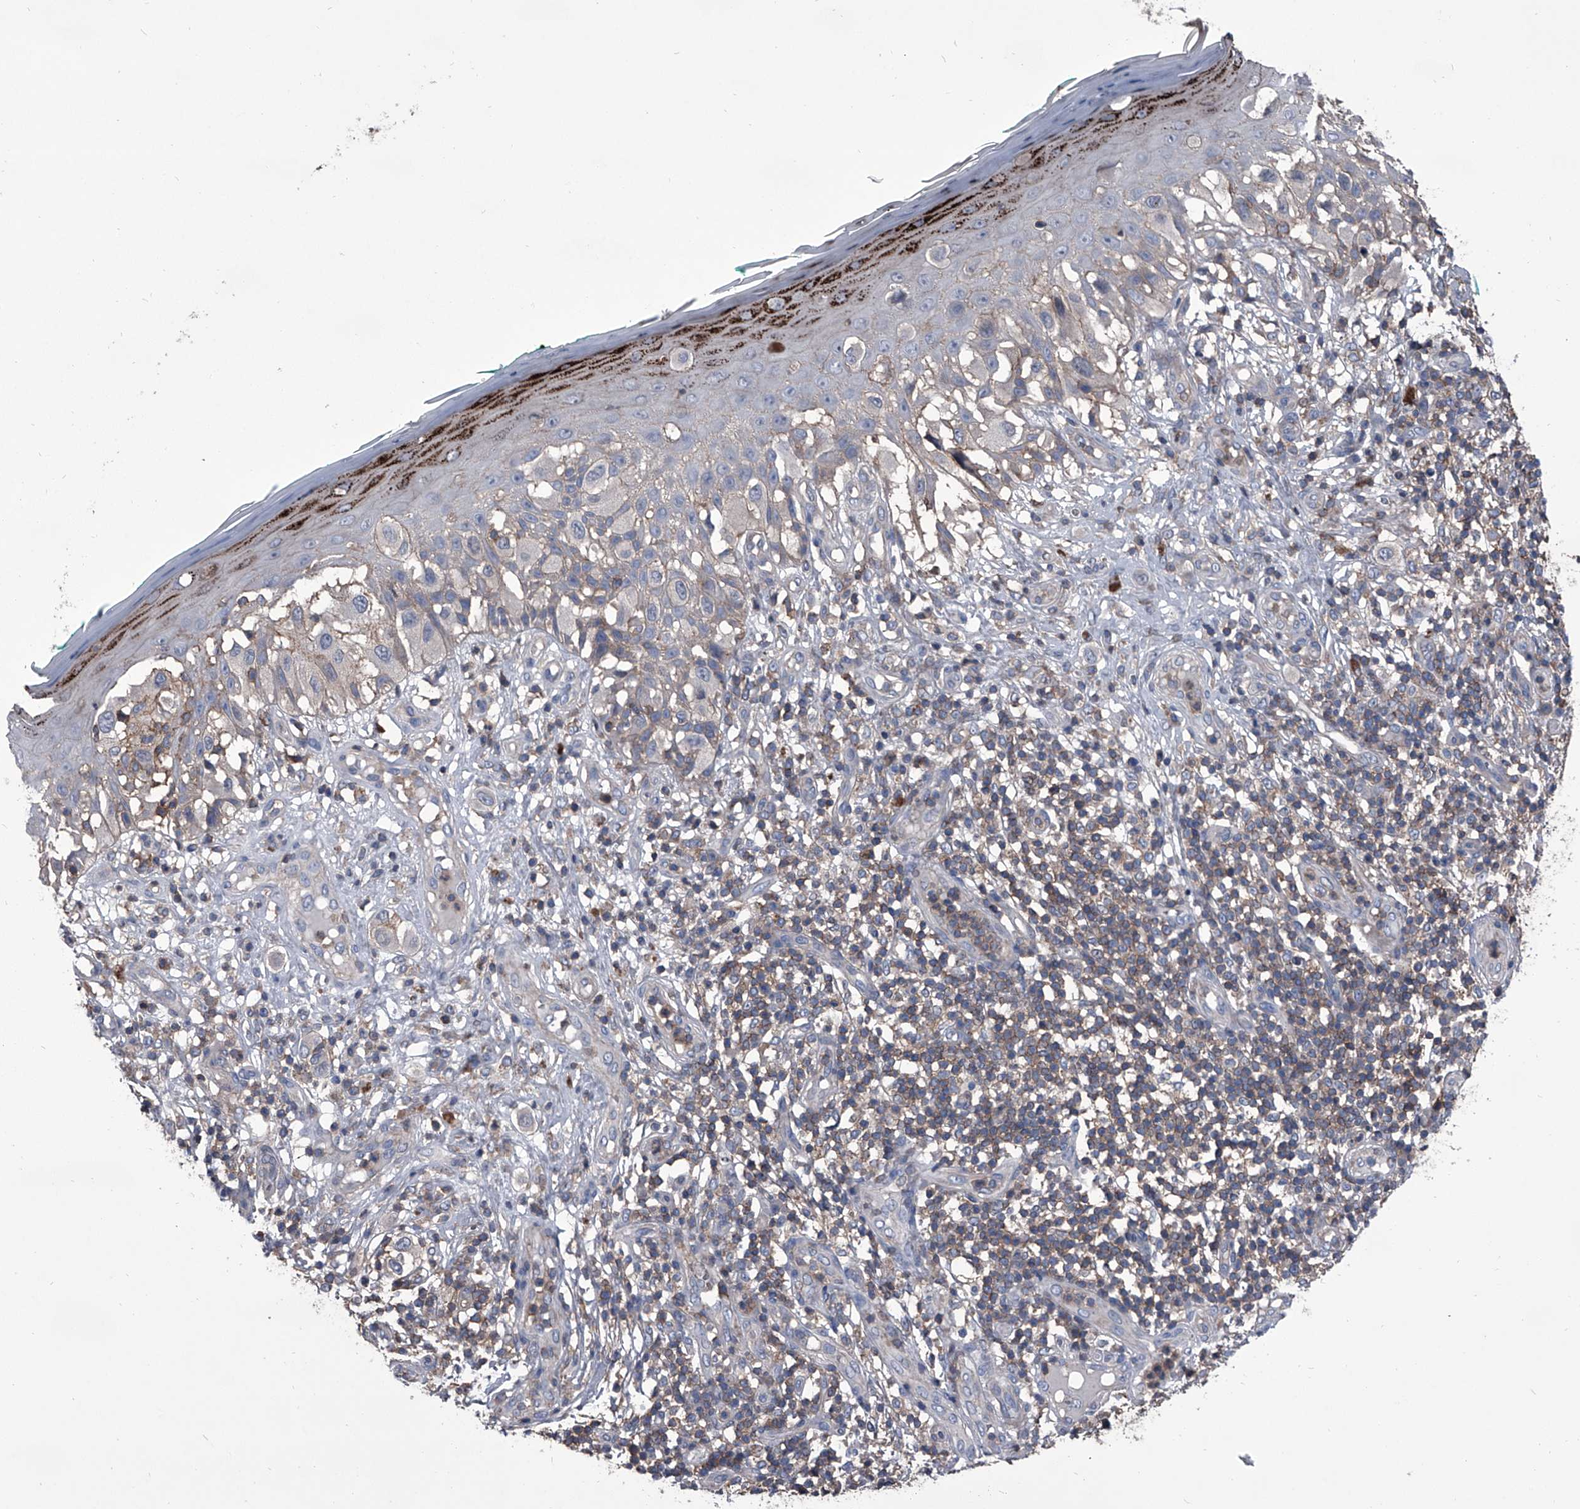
{"staining": {"intensity": "negative", "quantity": "none", "location": "none"}, "tissue": "melanoma", "cell_type": "Tumor cells", "image_type": "cancer", "snomed": [{"axis": "morphology", "description": "Malignant melanoma, NOS"}, {"axis": "topography", "description": "Skin"}], "caption": "Tumor cells show no significant protein staining in malignant melanoma. (Stains: DAB (3,3'-diaminobenzidine) immunohistochemistry with hematoxylin counter stain, Microscopy: brightfield microscopy at high magnification).", "gene": "PIP5K1A", "patient": {"sex": "female", "age": 81}}